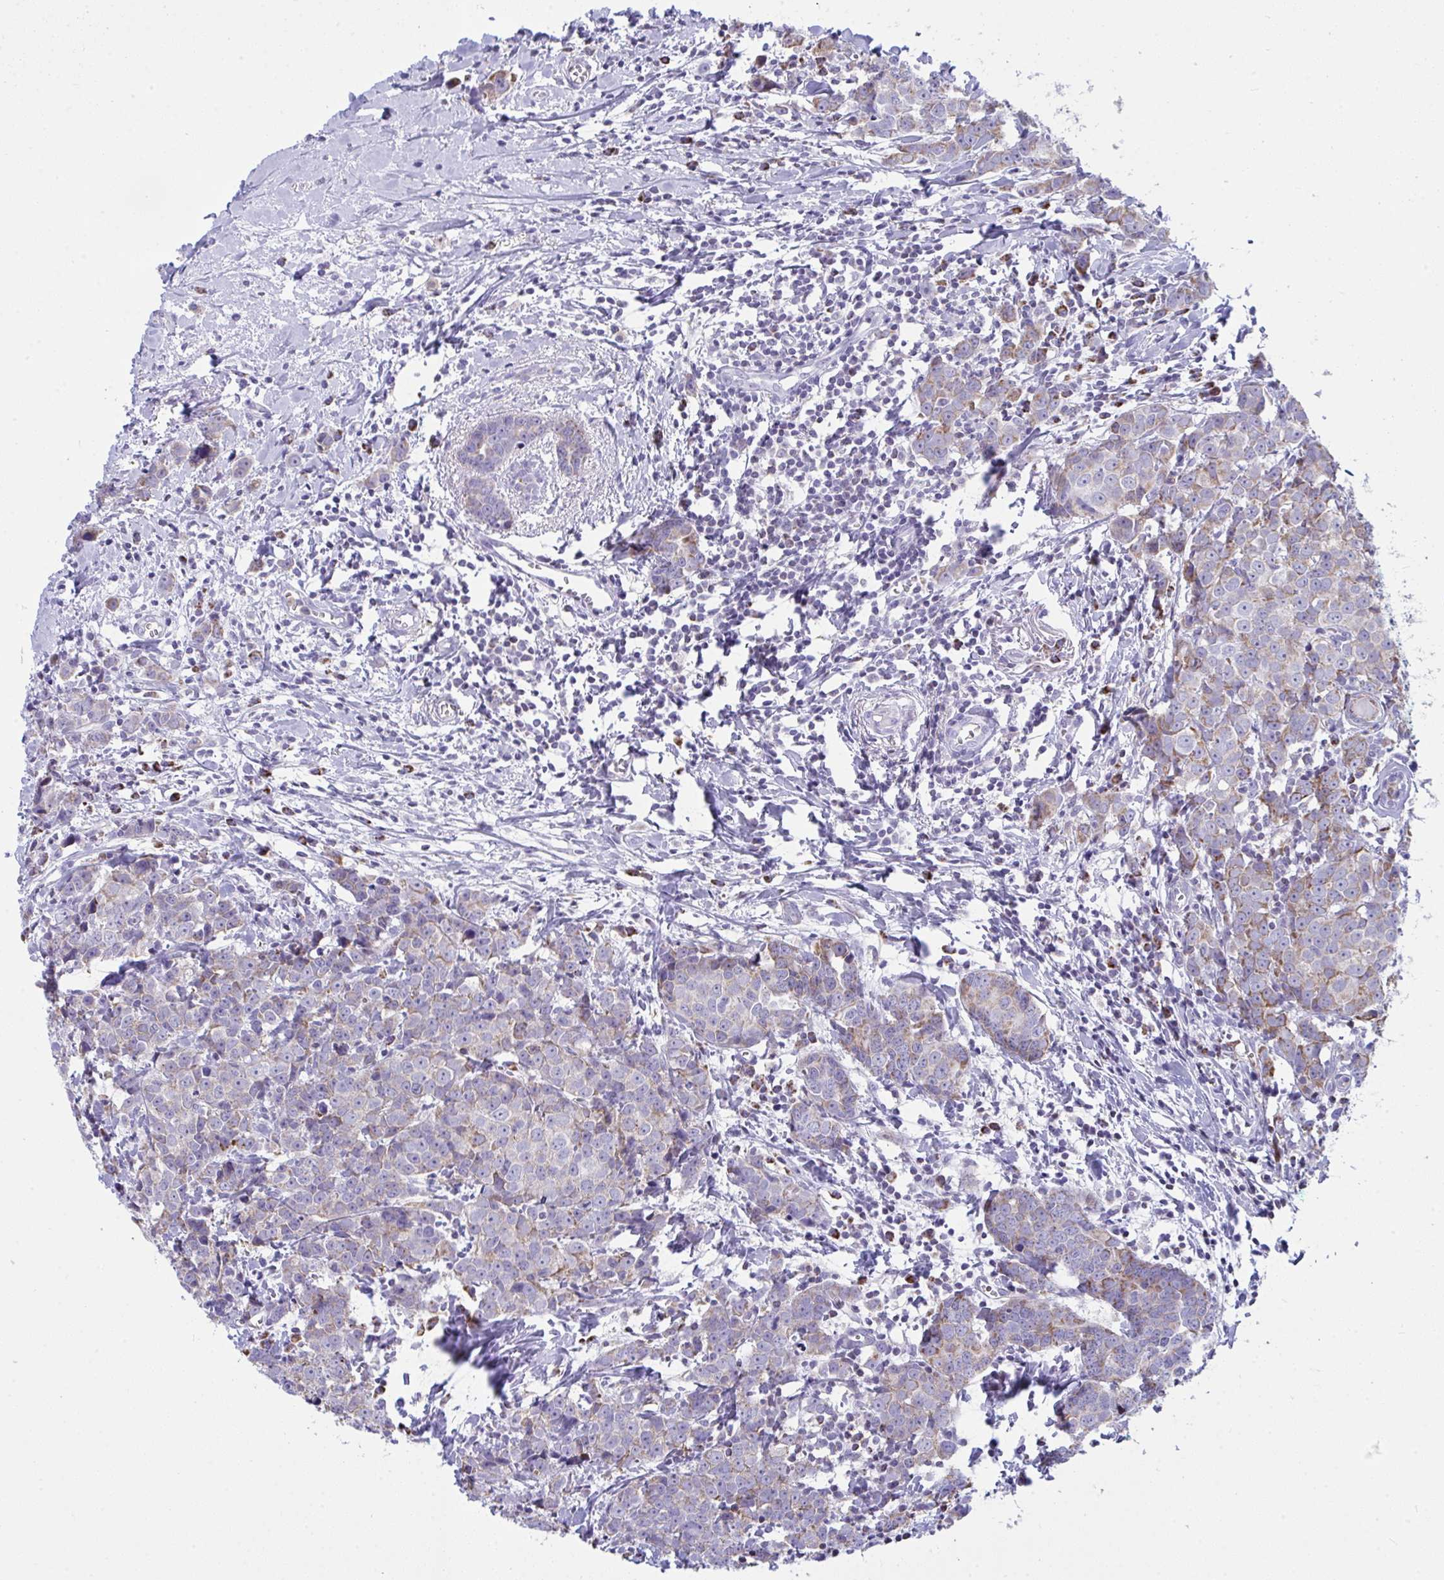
{"staining": {"intensity": "moderate", "quantity": "<25%", "location": "cytoplasmic/membranous"}, "tissue": "breast cancer", "cell_type": "Tumor cells", "image_type": "cancer", "snomed": [{"axis": "morphology", "description": "Duct carcinoma"}, {"axis": "topography", "description": "Breast"}], "caption": "Protein staining exhibits moderate cytoplasmic/membranous positivity in approximately <25% of tumor cells in breast cancer. (brown staining indicates protein expression, while blue staining denotes nuclei).", "gene": "PLA2G12B", "patient": {"sex": "female", "age": 80}}